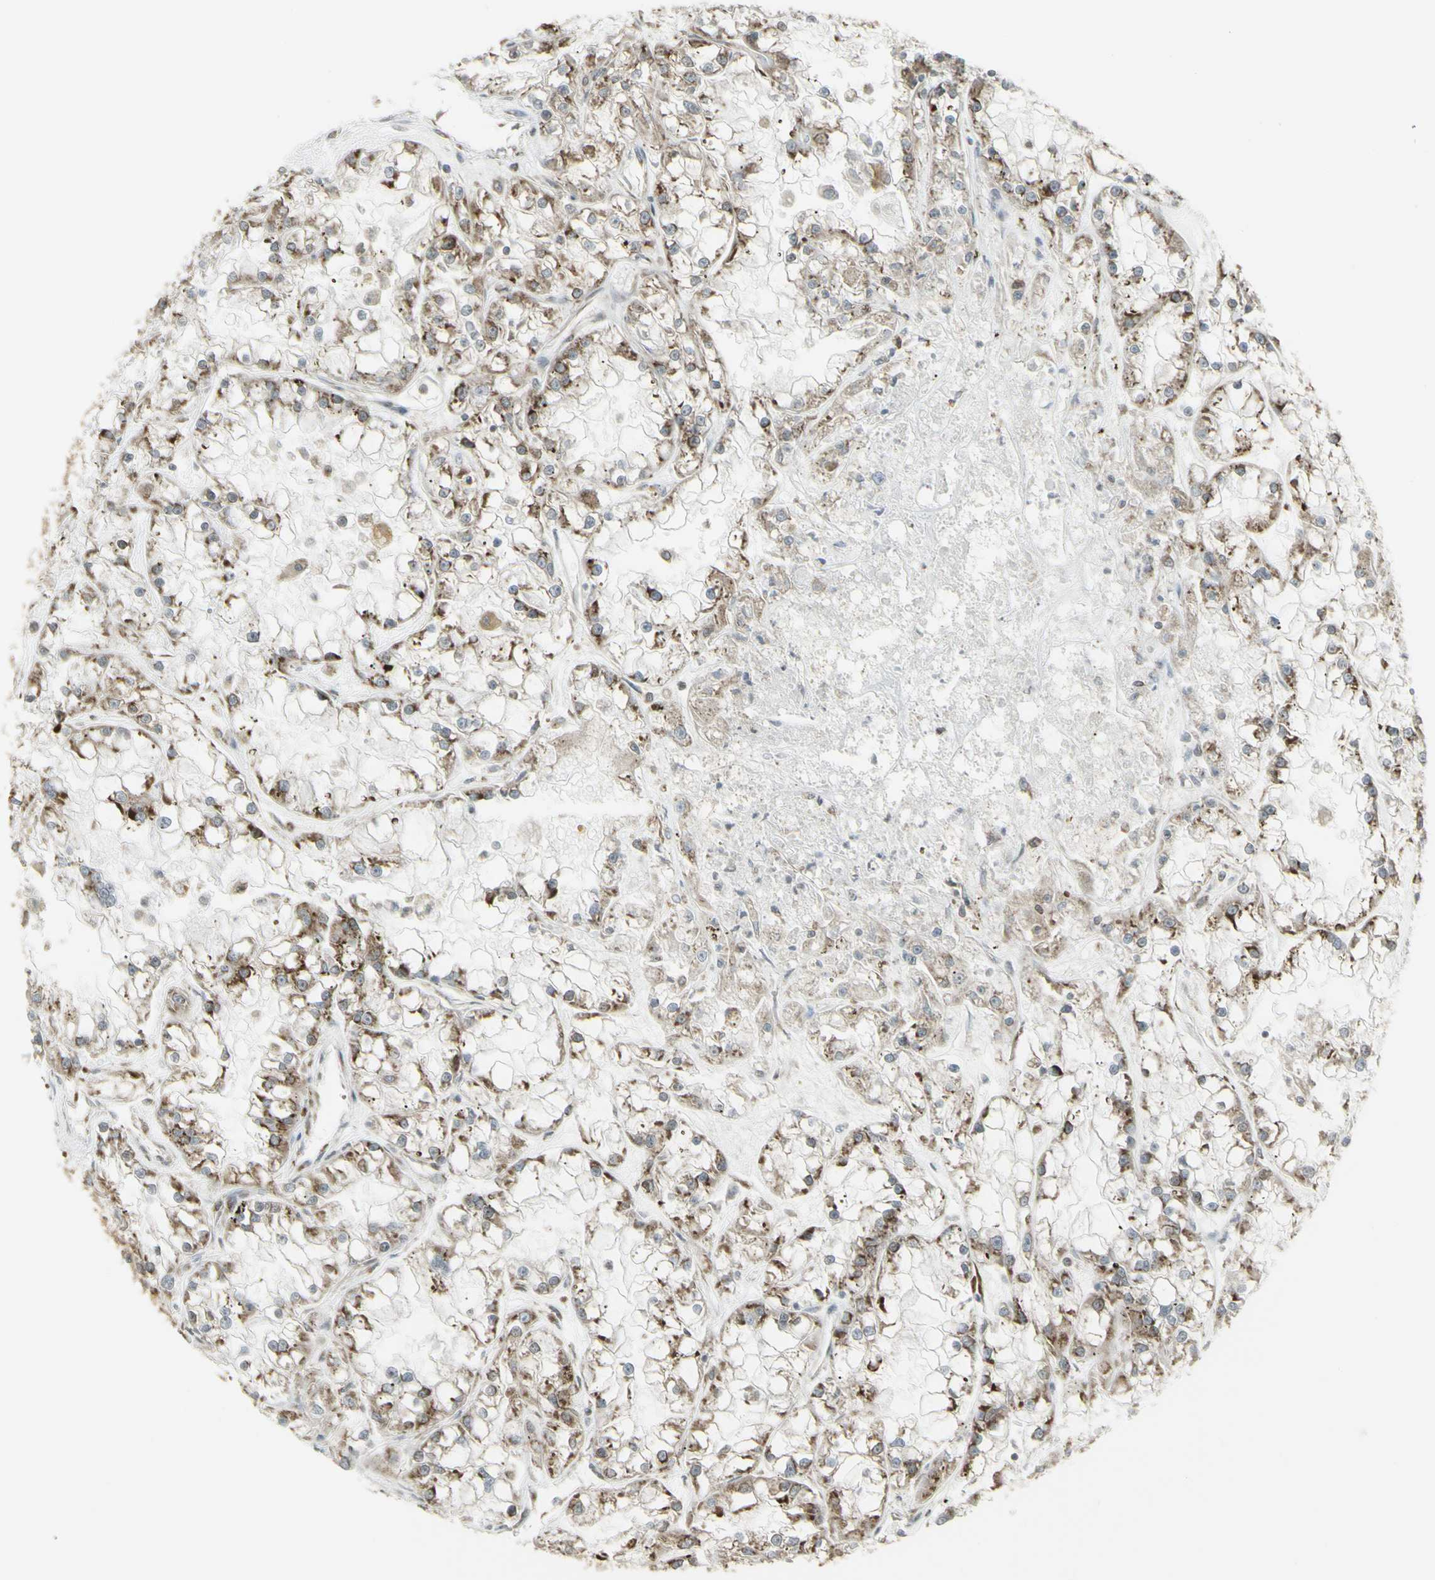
{"staining": {"intensity": "strong", "quantity": "<25%", "location": "cytoplasmic/membranous"}, "tissue": "renal cancer", "cell_type": "Tumor cells", "image_type": "cancer", "snomed": [{"axis": "morphology", "description": "Adenocarcinoma, NOS"}, {"axis": "topography", "description": "Kidney"}], "caption": "IHC staining of renal cancer (adenocarcinoma), which displays medium levels of strong cytoplasmic/membranous staining in about <25% of tumor cells indicating strong cytoplasmic/membranous protein staining. The staining was performed using DAB (3,3'-diaminobenzidine) (brown) for protein detection and nuclei were counterstained in hematoxylin (blue).", "gene": "FKBP3", "patient": {"sex": "female", "age": 52}}